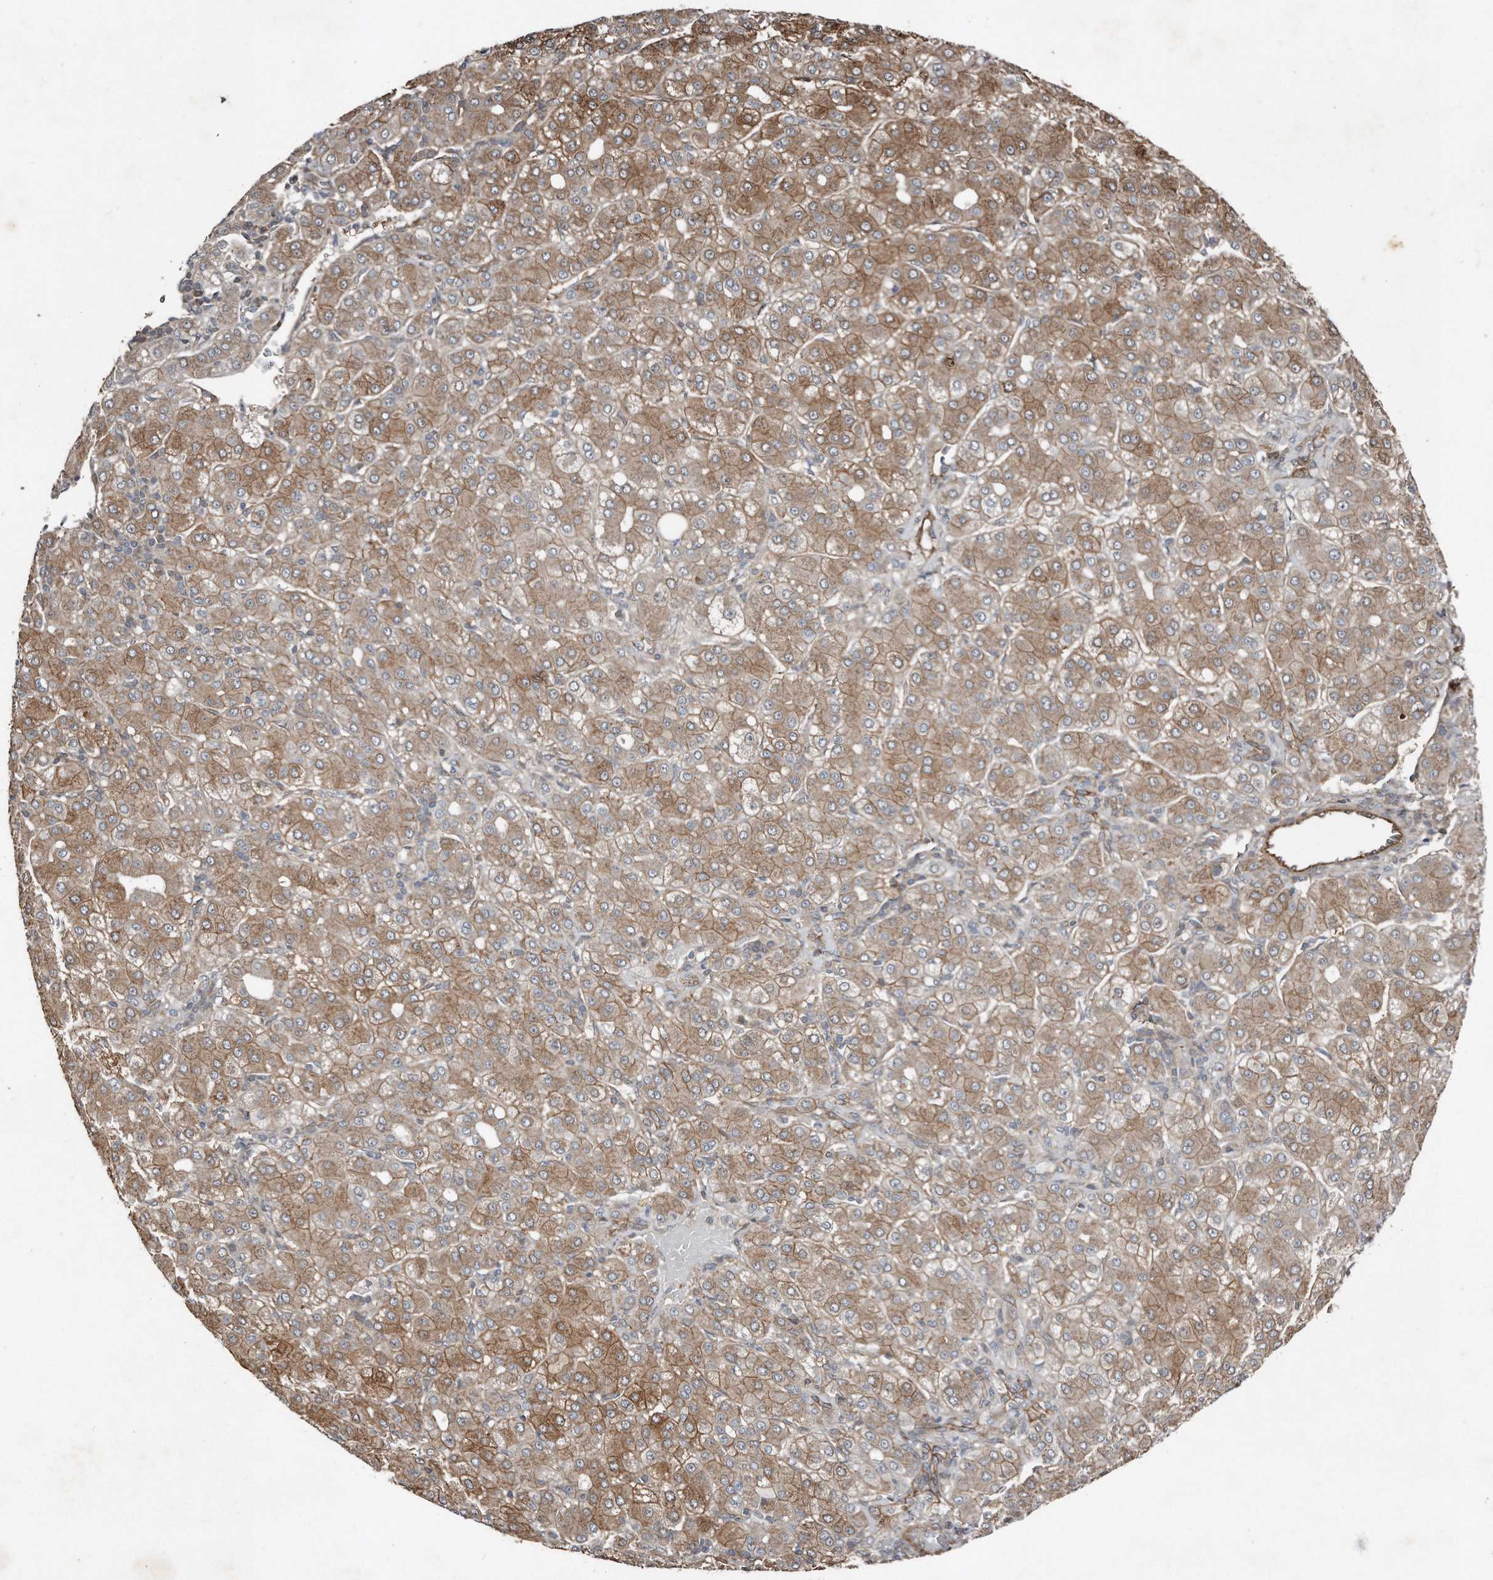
{"staining": {"intensity": "moderate", "quantity": ">75%", "location": "cytoplasmic/membranous"}, "tissue": "liver cancer", "cell_type": "Tumor cells", "image_type": "cancer", "snomed": [{"axis": "morphology", "description": "Carcinoma, Hepatocellular, NOS"}, {"axis": "topography", "description": "Liver"}], "caption": "Immunohistochemical staining of hepatocellular carcinoma (liver) shows medium levels of moderate cytoplasmic/membranous protein positivity in about >75% of tumor cells.", "gene": "SNAP47", "patient": {"sex": "male", "age": 65}}